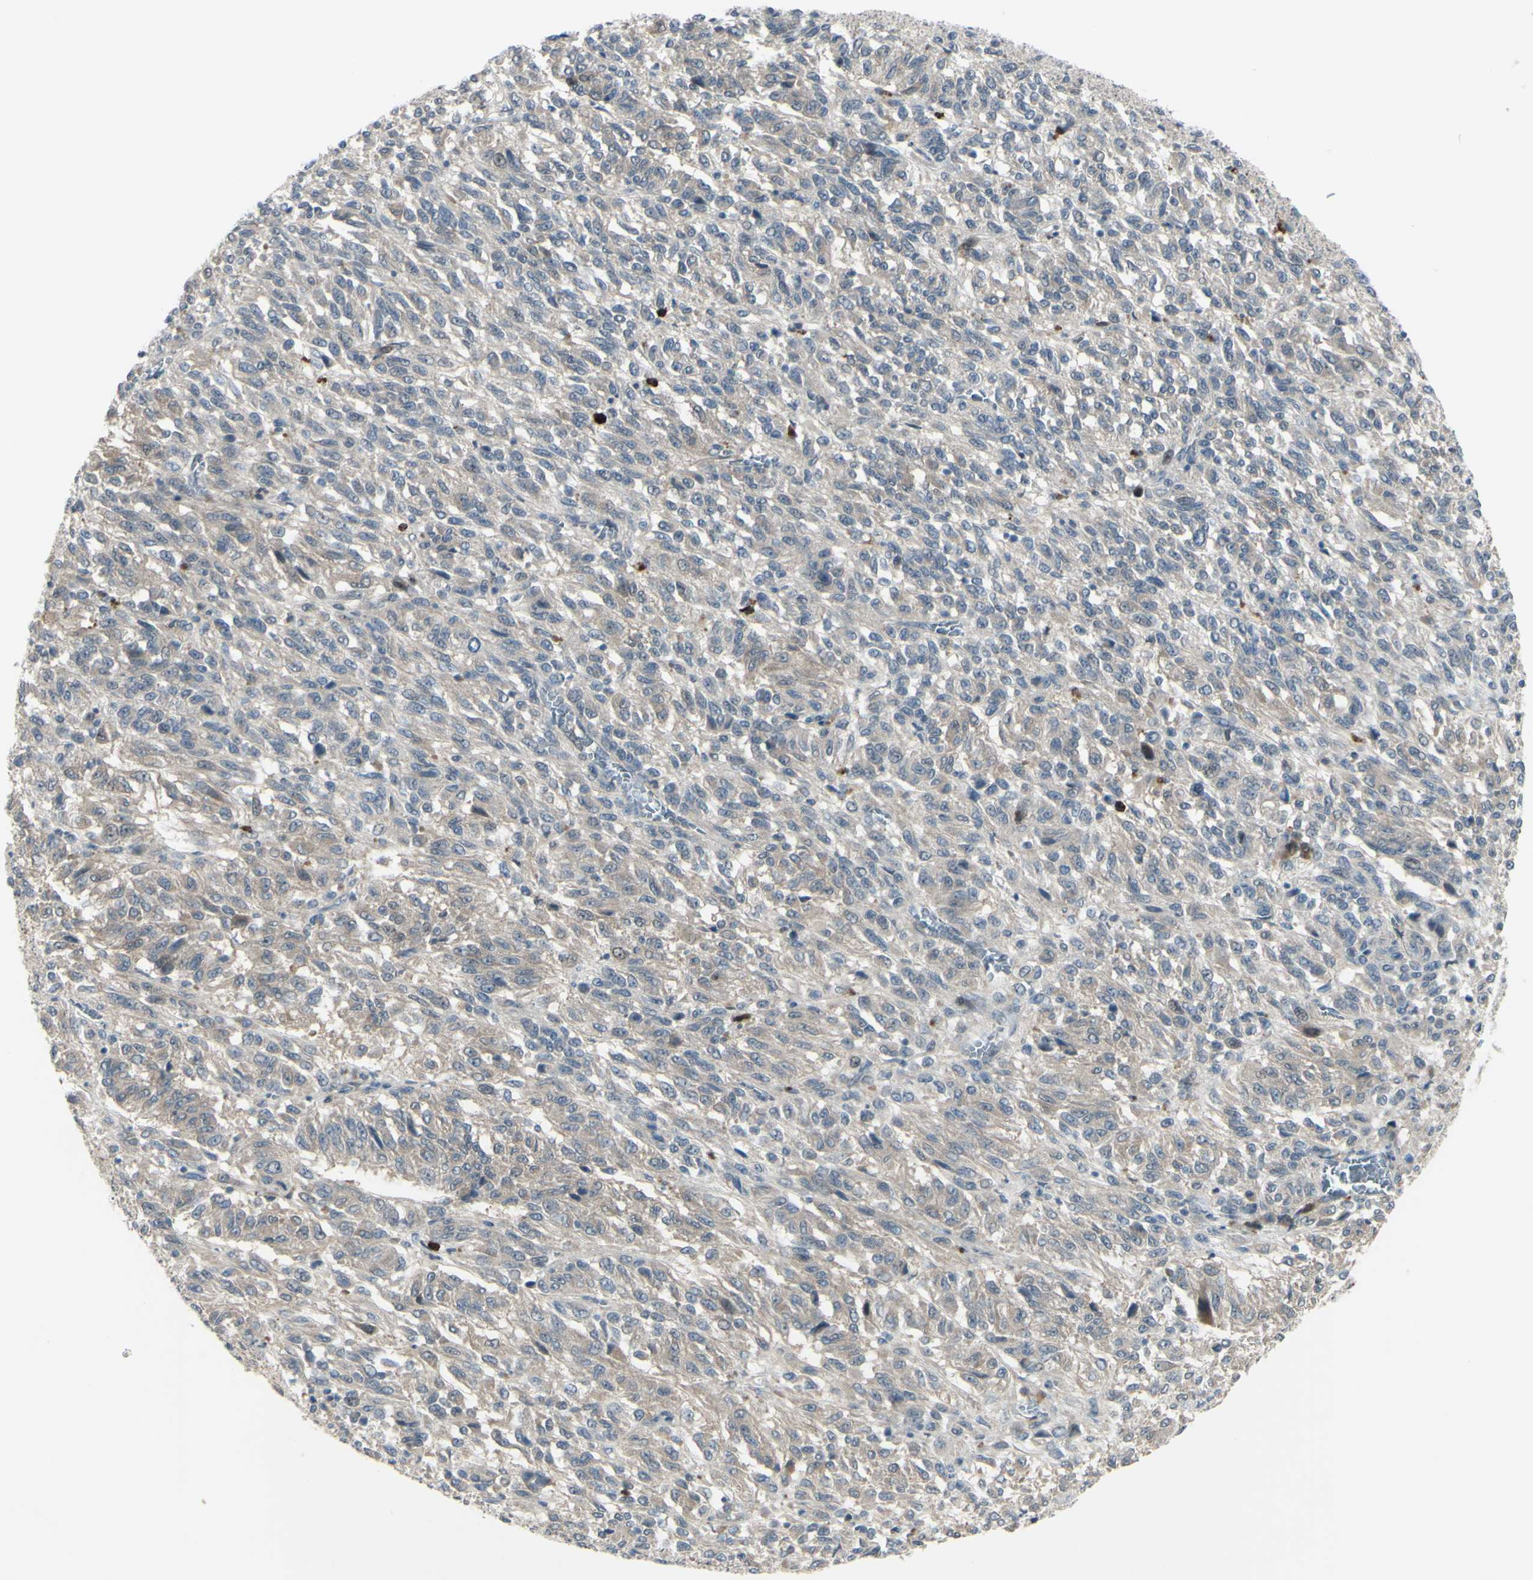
{"staining": {"intensity": "weak", "quantity": "<25%", "location": "cytoplasmic/membranous"}, "tissue": "melanoma", "cell_type": "Tumor cells", "image_type": "cancer", "snomed": [{"axis": "morphology", "description": "Malignant melanoma, Metastatic site"}, {"axis": "topography", "description": "Lung"}], "caption": "Tumor cells show no significant protein staining in melanoma.", "gene": "ETNK1", "patient": {"sex": "male", "age": 64}}